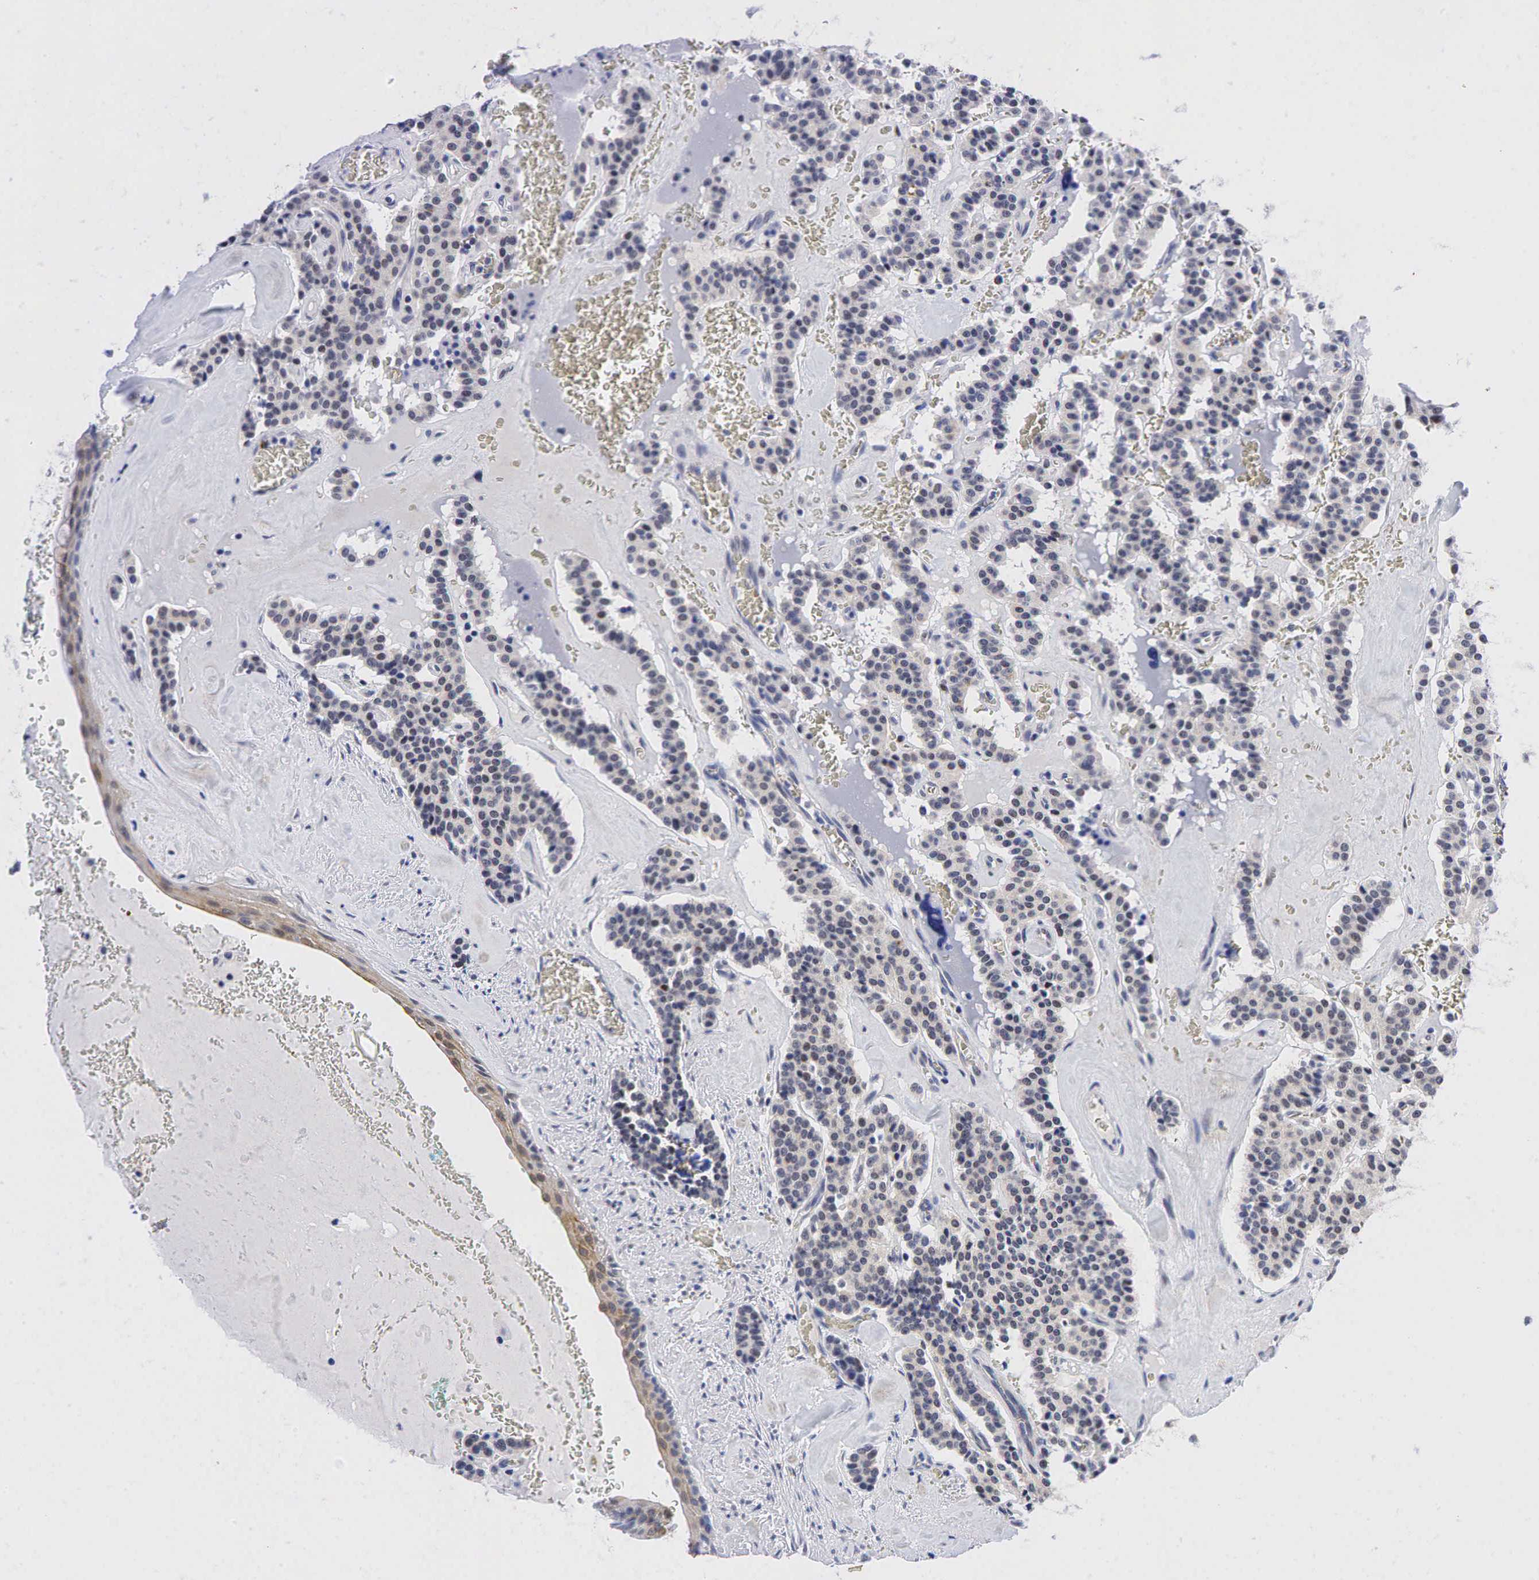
{"staining": {"intensity": "negative", "quantity": "none", "location": "none"}, "tissue": "carcinoid", "cell_type": "Tumor cells", "image_type": "cancer", "snomed": [{"axis": "morphology", "description": "Carcinoid, malignant, NOS"}, {"axis": "topography", "description": "Bronchus"}], "caption": "DAB (3,3'-diaminobenzidine) immunohistochemical staining of human carcinoid (malignant) displays no significant staining in tumor cells.", "gene": "PGR", "patient": {"sex": "male", "age": 55}}